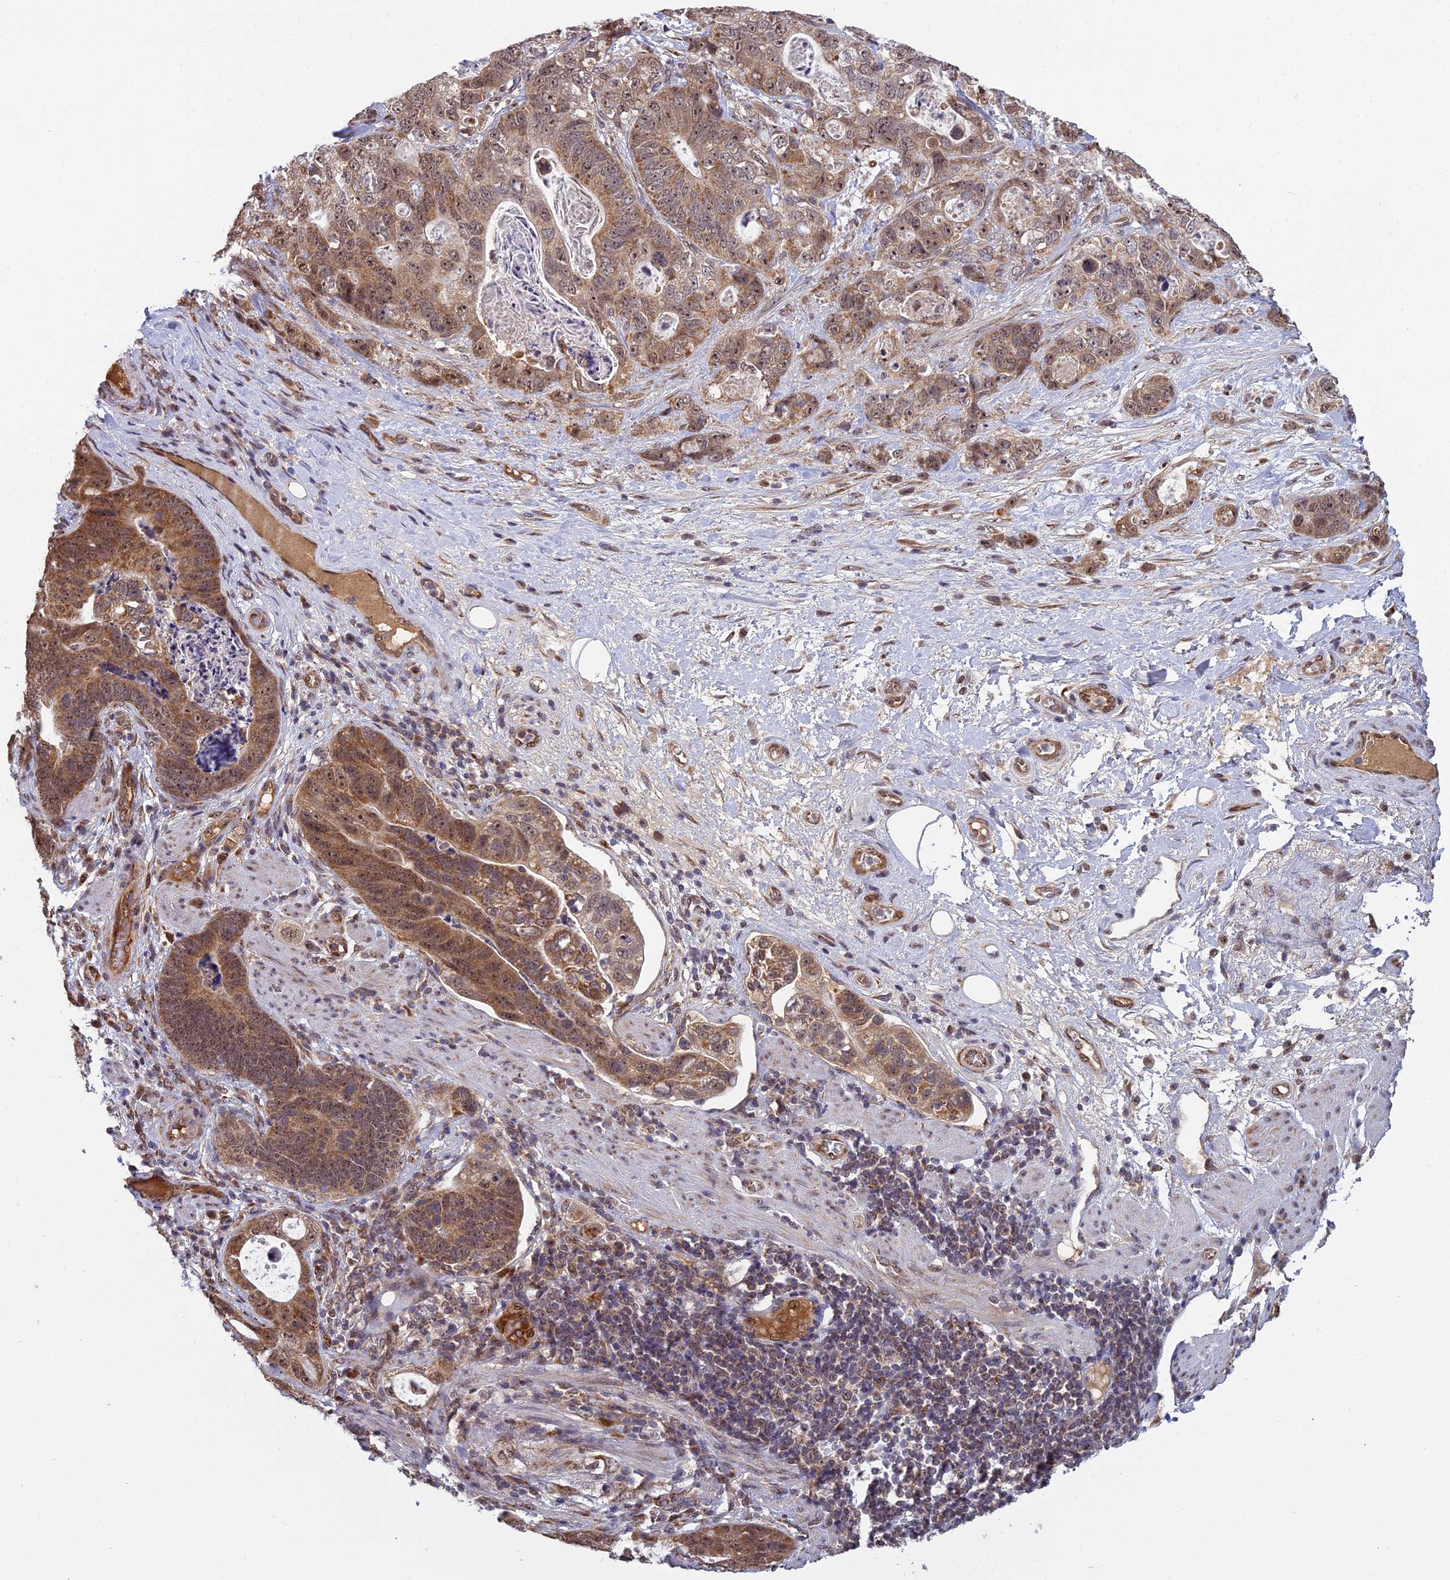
{"staining": {"intensity": "moderate", "quantity": ">75%", "location": "cytoplasmic/membranous,nuclear"}, "tissue": "stomach cancer", "cell_type": "Tumor cells", "image_type": "cancer", "snomed": [{"axis": "morphology", "description": "Normal tissue, NOS"}, {"axis": "morphology", "description": "Adenocarcinoma, NOS"}, {"axis": "topography", "description": "Stomach"}], "caption": "Adenocarcinoma (stomach) tissue reveals moderate cytoplasmic/membranous and nuclear expression in about >75% of tumor cells, visualized by immunohistochemistry.", "gene": "MEOX1", "patient": {"sex": "female", "age": 89}}